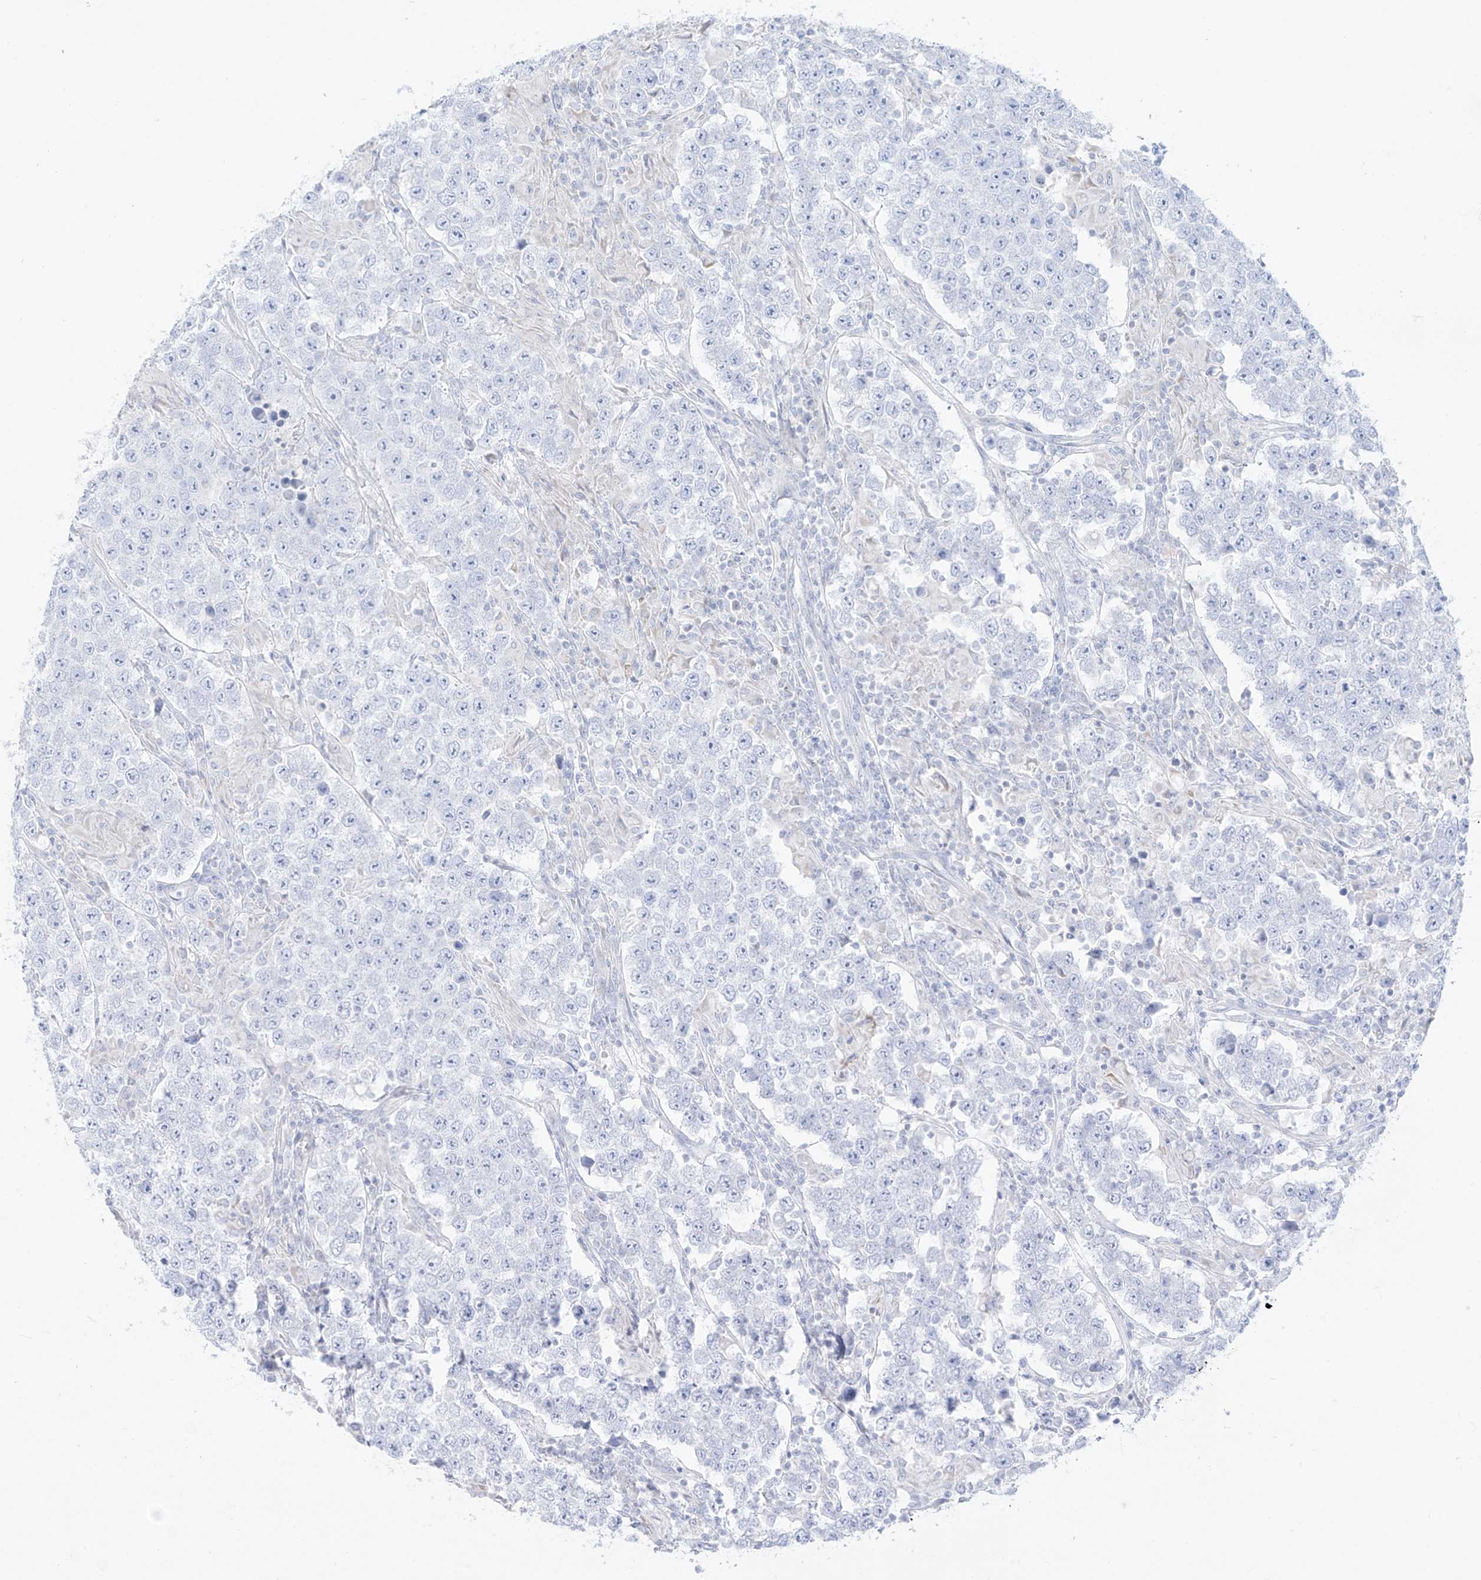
{"staining": {"intensity": "negative", "quantity": "none", "location": "none"}, "tissue": "testis cancer", "cell_type": "Tumor cells", "image_type": "cancer", "snomed": [{"axis": "morphology", "description": "Normal tissue, NOS"}, {"axis": "morphology", "description": "Urothelial carcinoma, High grade"}, {"axis": "morphology", "description": "Seminoma, NOS"}, {"axis": "morphology", "description": "Carcinoma, Embryonal, NOS"}, {"axis": "topography", "description": "Urinary bladder"}, {"axis": "topography", "description": "Testis"}], "caption": "Protein analysis of testis seminoma demonstrates no significant positivity in tumor cells.", "gene": "SLC26A3", "patient": {"sex": "male", "age": 41}}